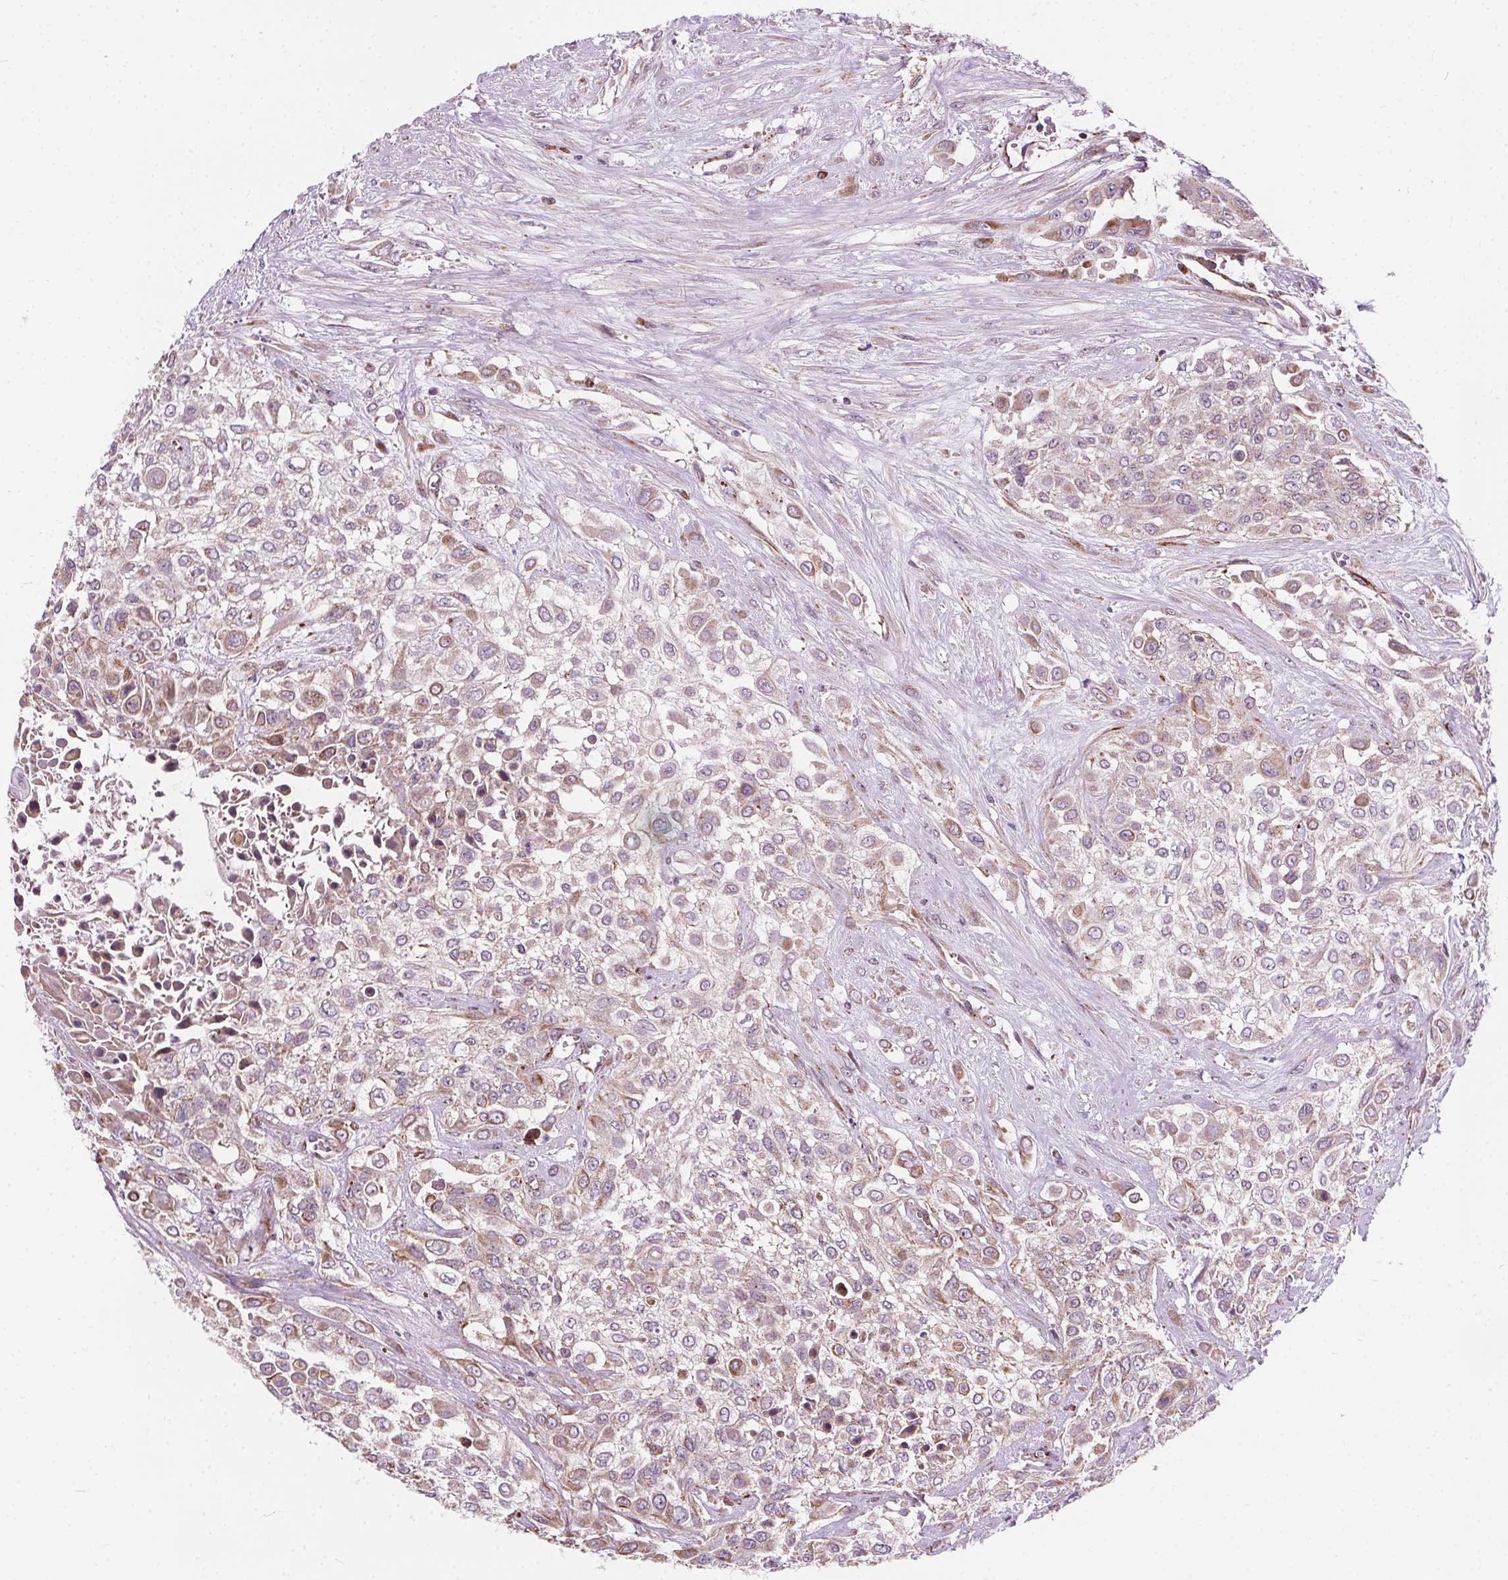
{"staining": {"intensity": "moderate", "quantity": "<25%", "location": "cytoplasmic/membranous"}, "tissue": "urothelial cancer", "cell_type": "Tumor cells", "image_type": "cancer", "snomed": [{"axis": "morphology", "description": "Urothelial carcinoma, High grade"}, {"axis": "topography", "description": "Urinary bladder"}], "caption": "Urothelial carcinoma (high-grade) stained for a protein displays moderate cytoplasmic/membranous positivity in tumor cells.", "gene": "GOLT1B", "patient": {"sex": "male", "age": 57}}